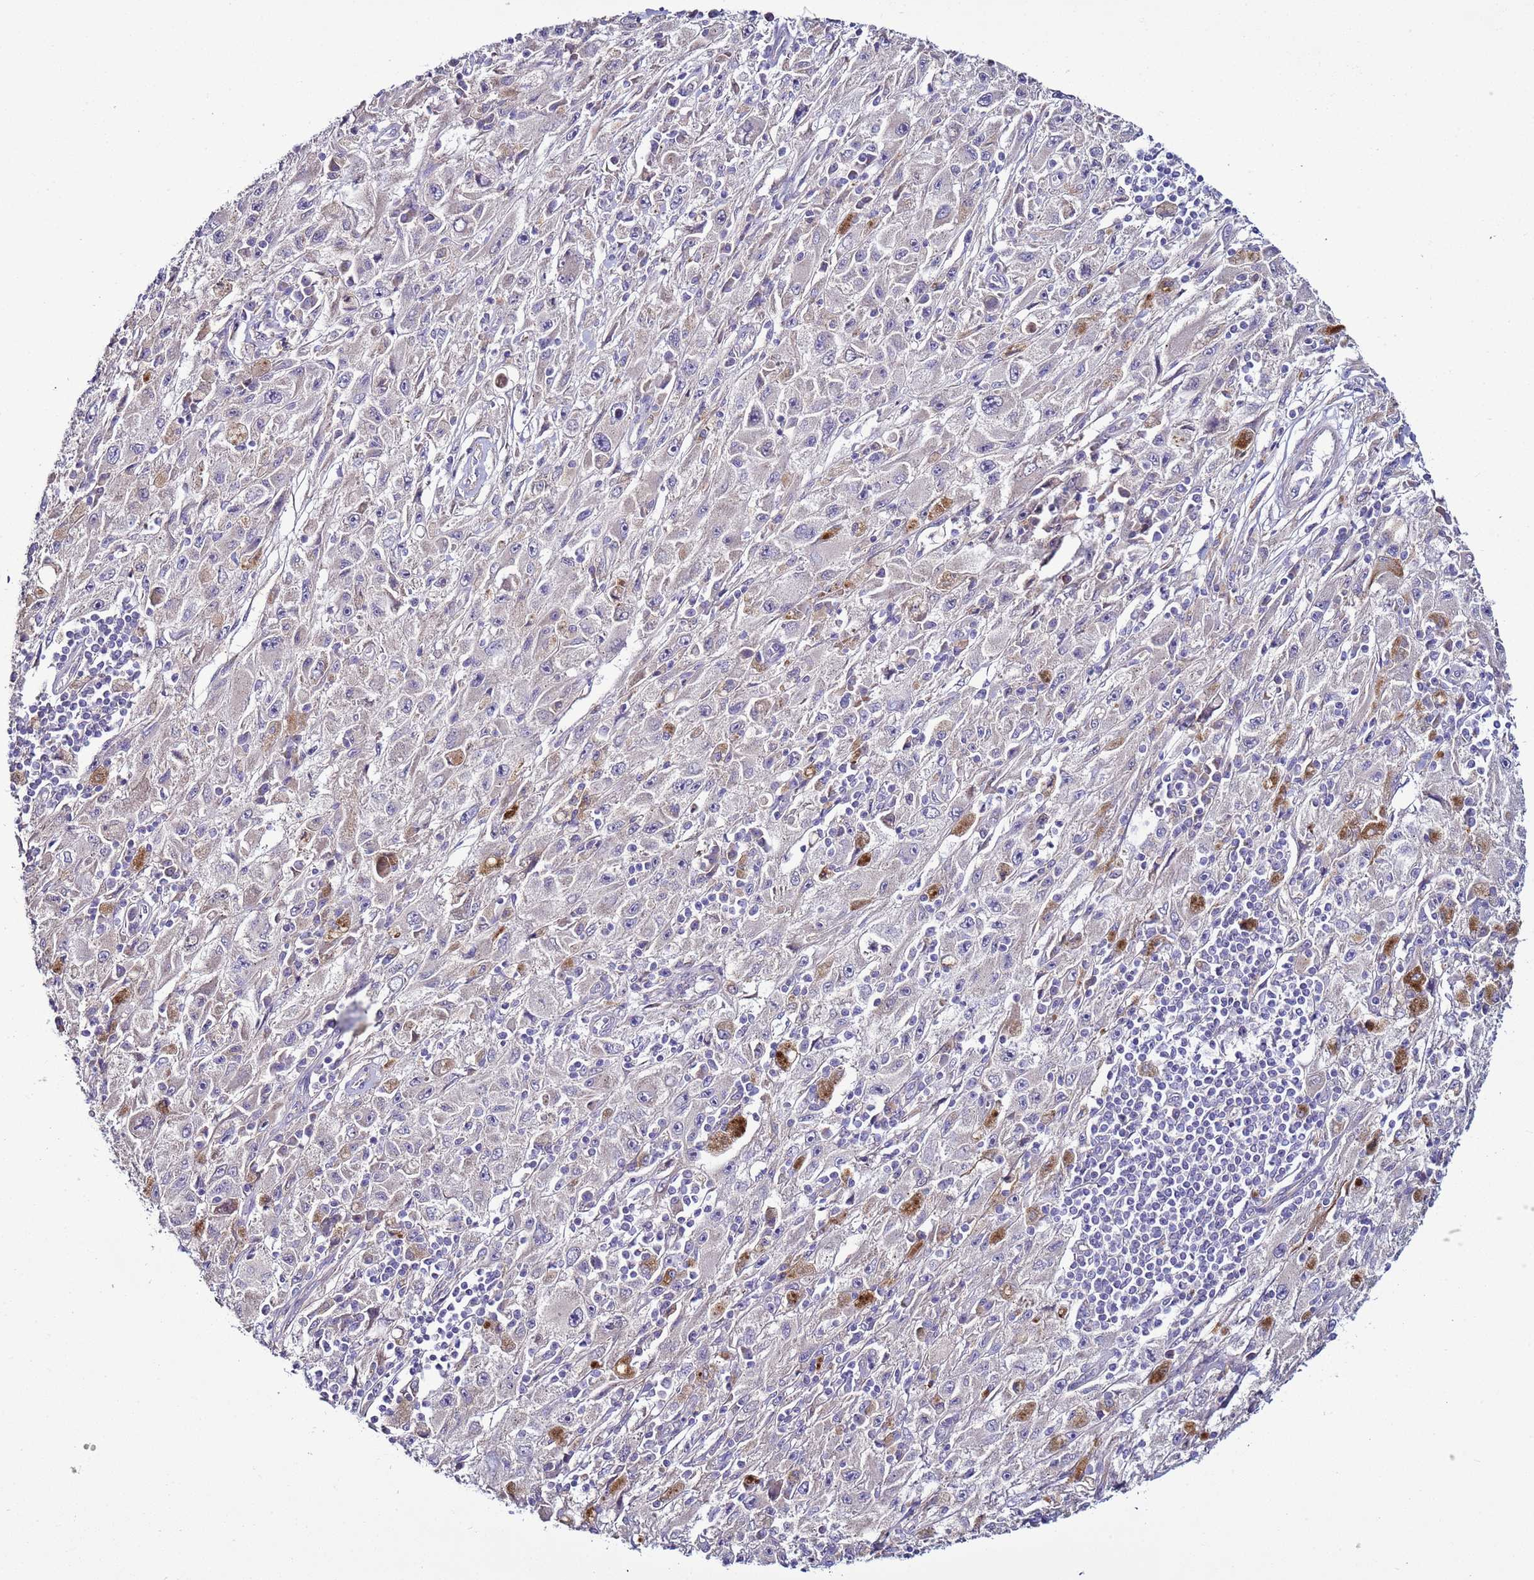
{"staining": {"intensity": "negative", "quantity": "none", "location": "none"}, "tissue": "melanoma", "cell_type": "Tumor cells", "image_type": "cancer", "snomed": [{"axis": "morphology", "description": "Malignant melanoma, Metastatic site"}, {"axis": "topography", "description": "Skin"}], "caption": "DAB immunohistochemical staining of human malignant melanoma (metastatic site) shows no significant staining in tumor cells.", "gene": "RABL2B", "patient": {"sex": "male", "age": 53}}